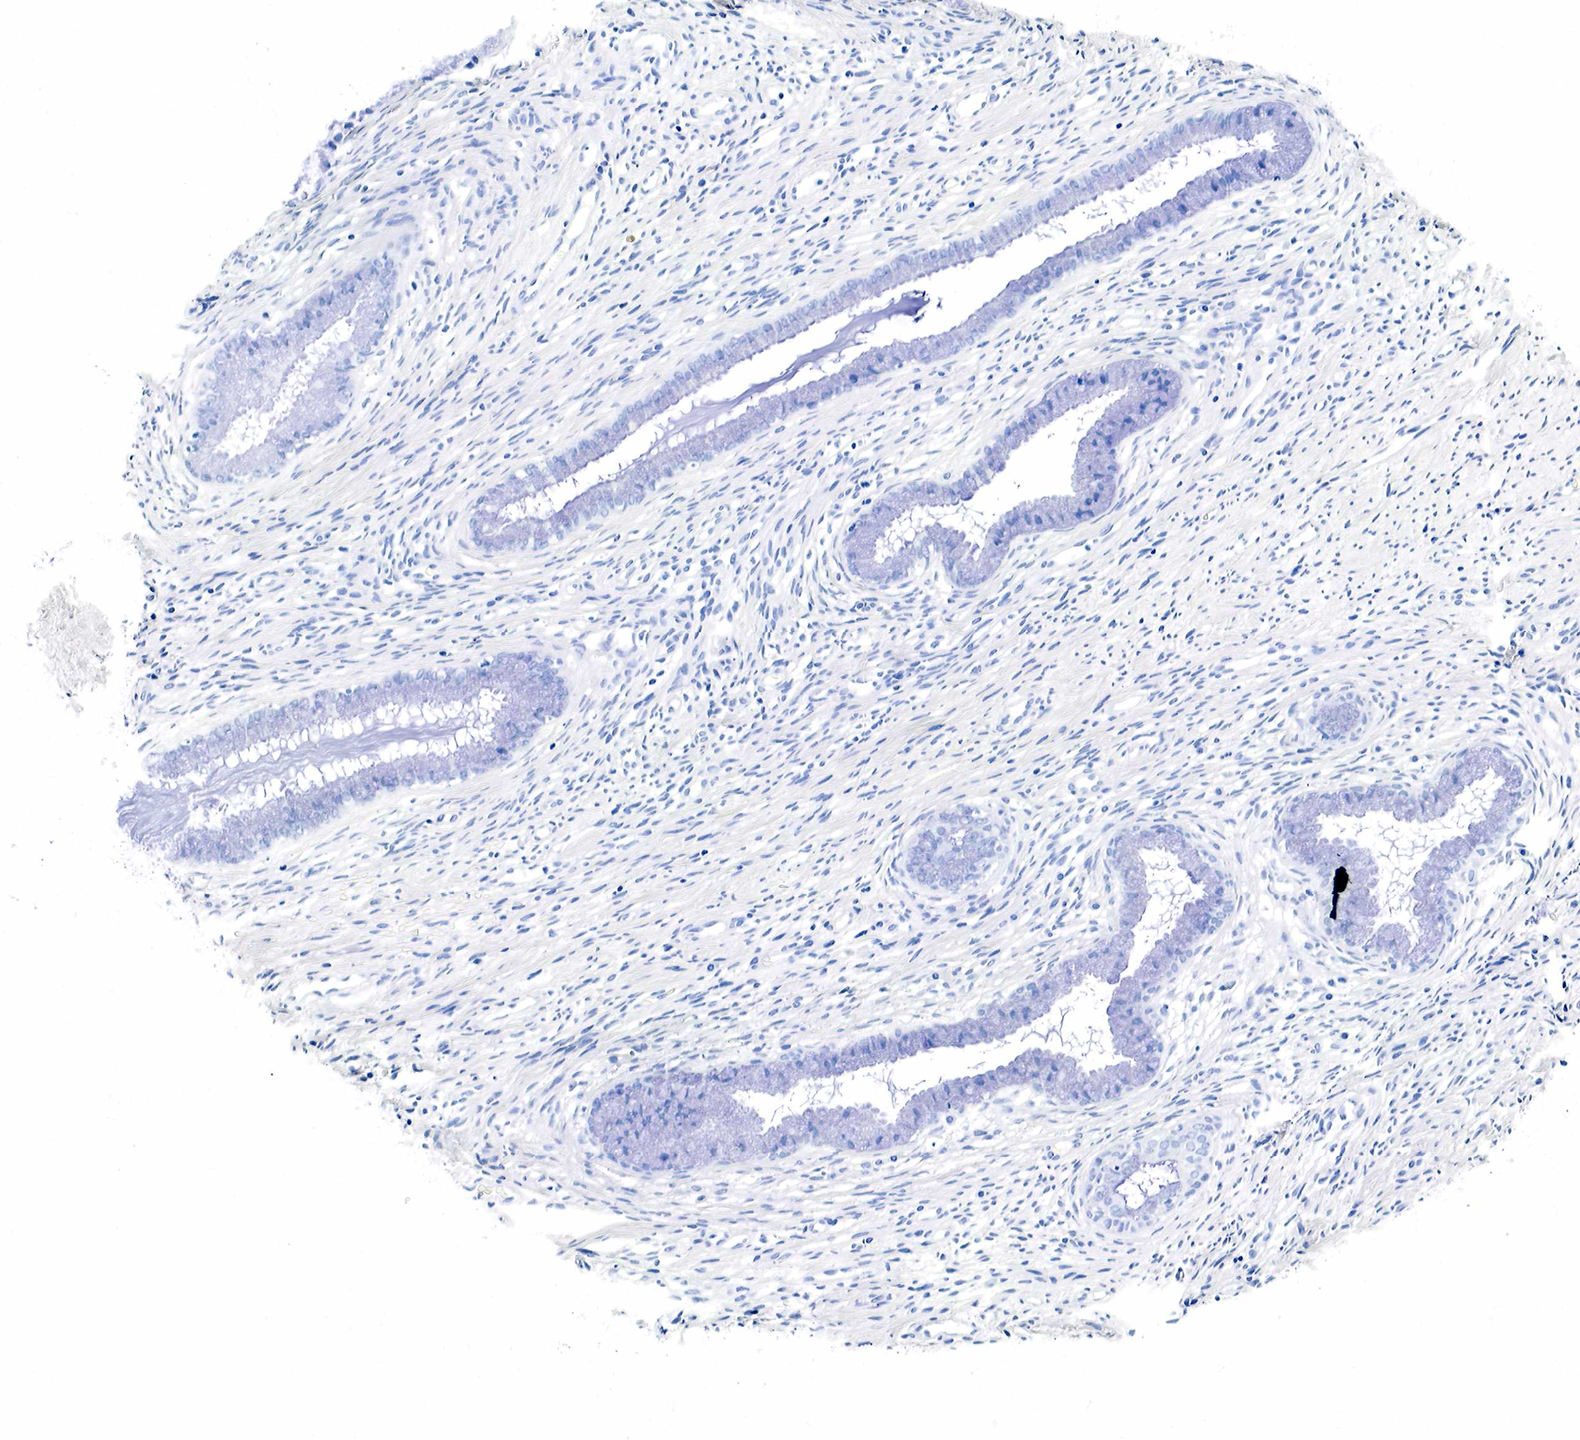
{"staining": {"intensity": "negative", "quantity": "none", "location": "none"}, "tissue": "cervix", "cell_type": "Glandular cells", "image_type": "normal", "snomed": [{"axis": "morphology", "description": "Normal tissue, NOS"}, {"axis": "topography", "description": "Cervix"}], "caption": "IHC image of normal human cervix stained for a protein (brown), which reveals no expression in glandular cells.", "gene": "GCG", "patient": {"sex": "female", "age": 82}}